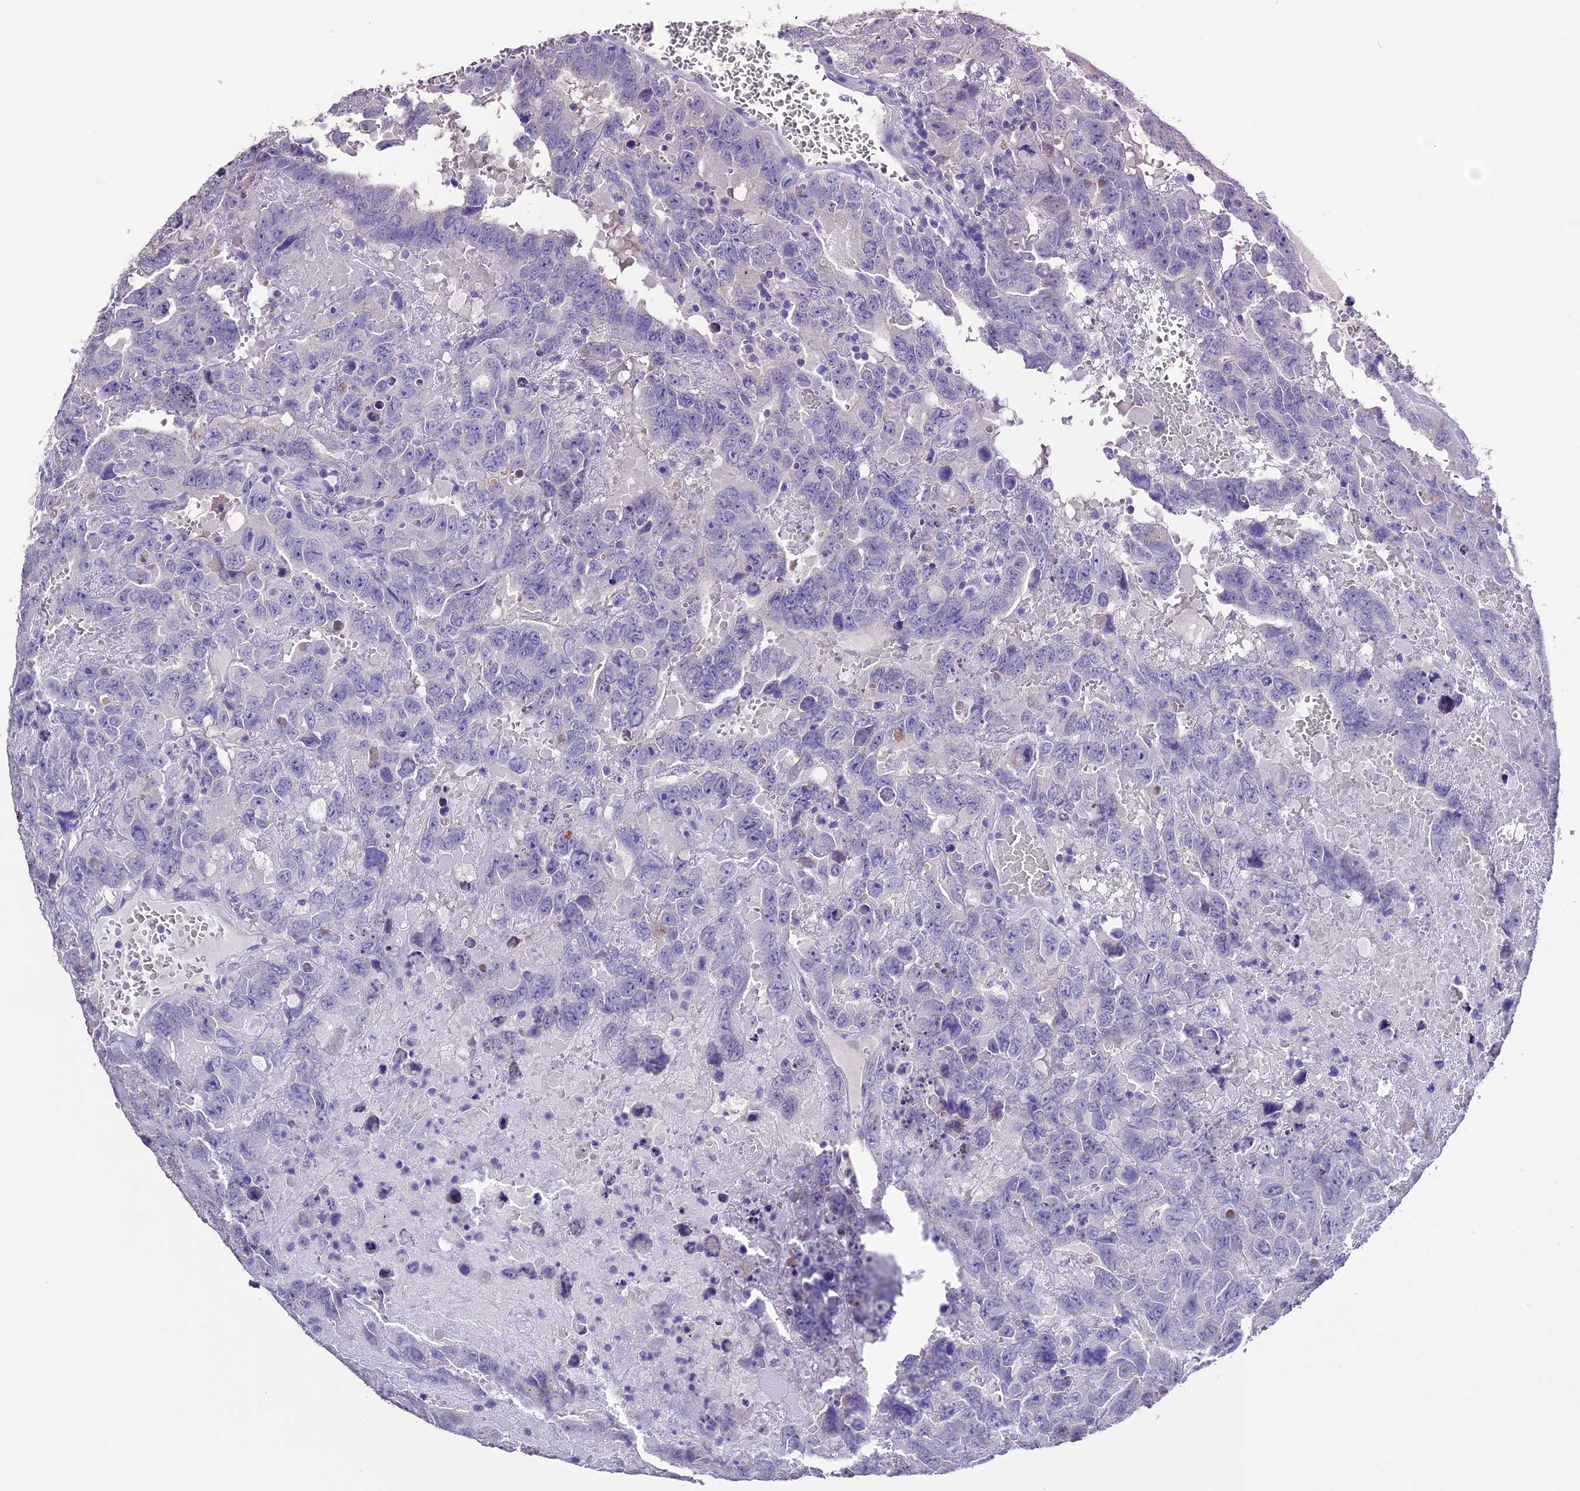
{"staining": {"intensity": "negative", "quantity": "none", "location": "none"}, "tissue": "testis cancer", "cell_type": "Tumor cells", "image_type": "cancer", "snomed": [{"axis": "morphology", "description": "Carcinoma, Embryonal, NOS"}, {"axis": "topography", "description": "Testis"}], "caption": "This is a histopathology image of immunohistochemistry staining of testis cancer, which shows no staining in tumor cells.", "gene": "DIS3L", "patient": {"sex": "male", "age": 45}}